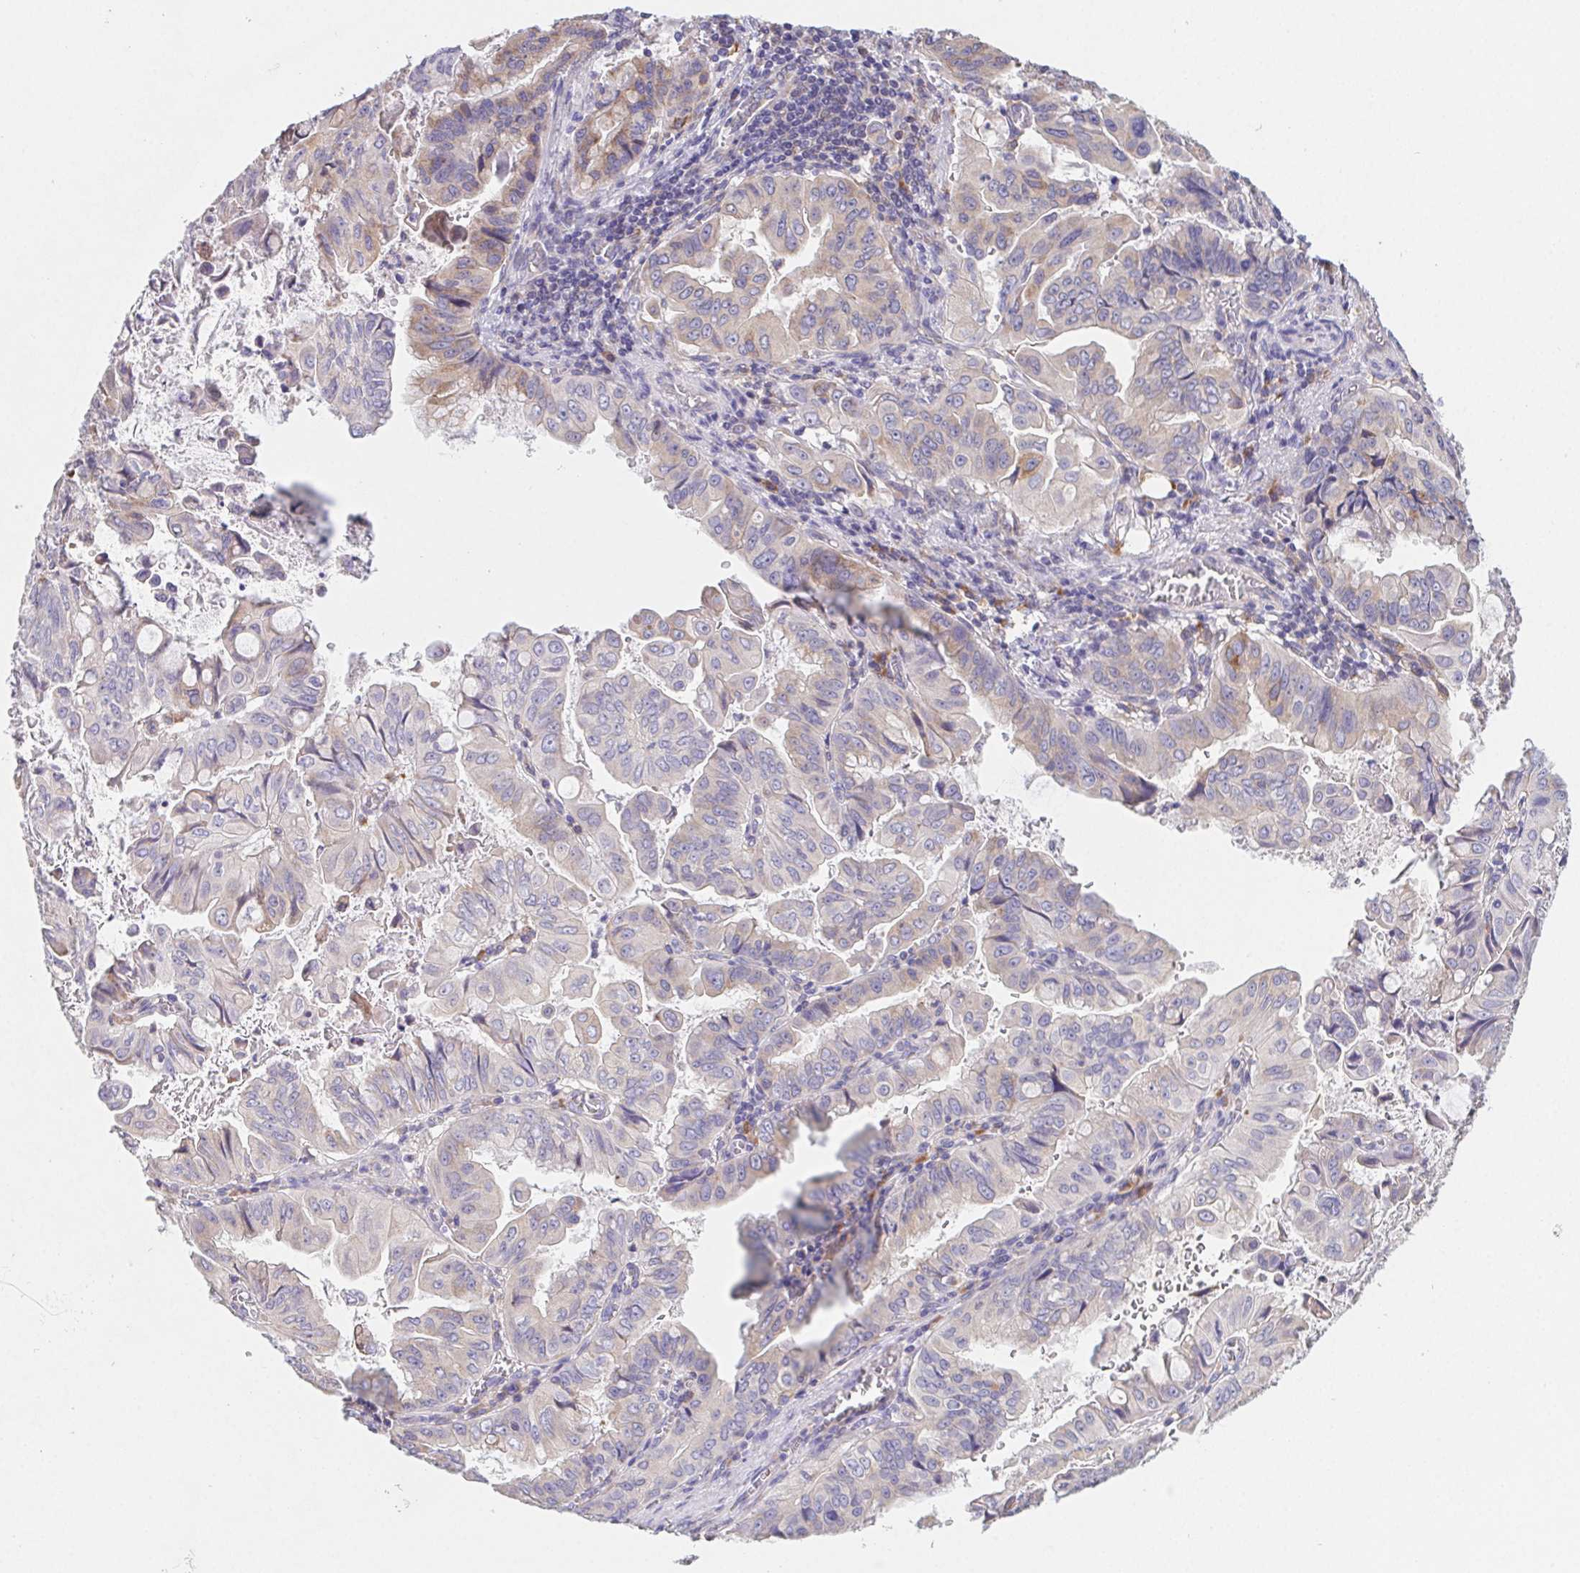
{"staining": {"intensity": "moderate", "quantity": "25%-75%", "location": "cytoplasmic/membranous"}, "tissue": "stomach cancer", "cell_type": "Tumor cells", "image_type": "cancer", "snomed": [{"axis": "morphology", "description": "Adenocarcinoma, NOS"}, {"axis": "topography", "description": "Stomach, upper"}], "caption": "Human stomach cancer (adenocarcinoma) stained with a protein marker displays moderate staining in tumor cells.", "gene": "ADAM8", "patient": {"sex": "male", "age": 80}}